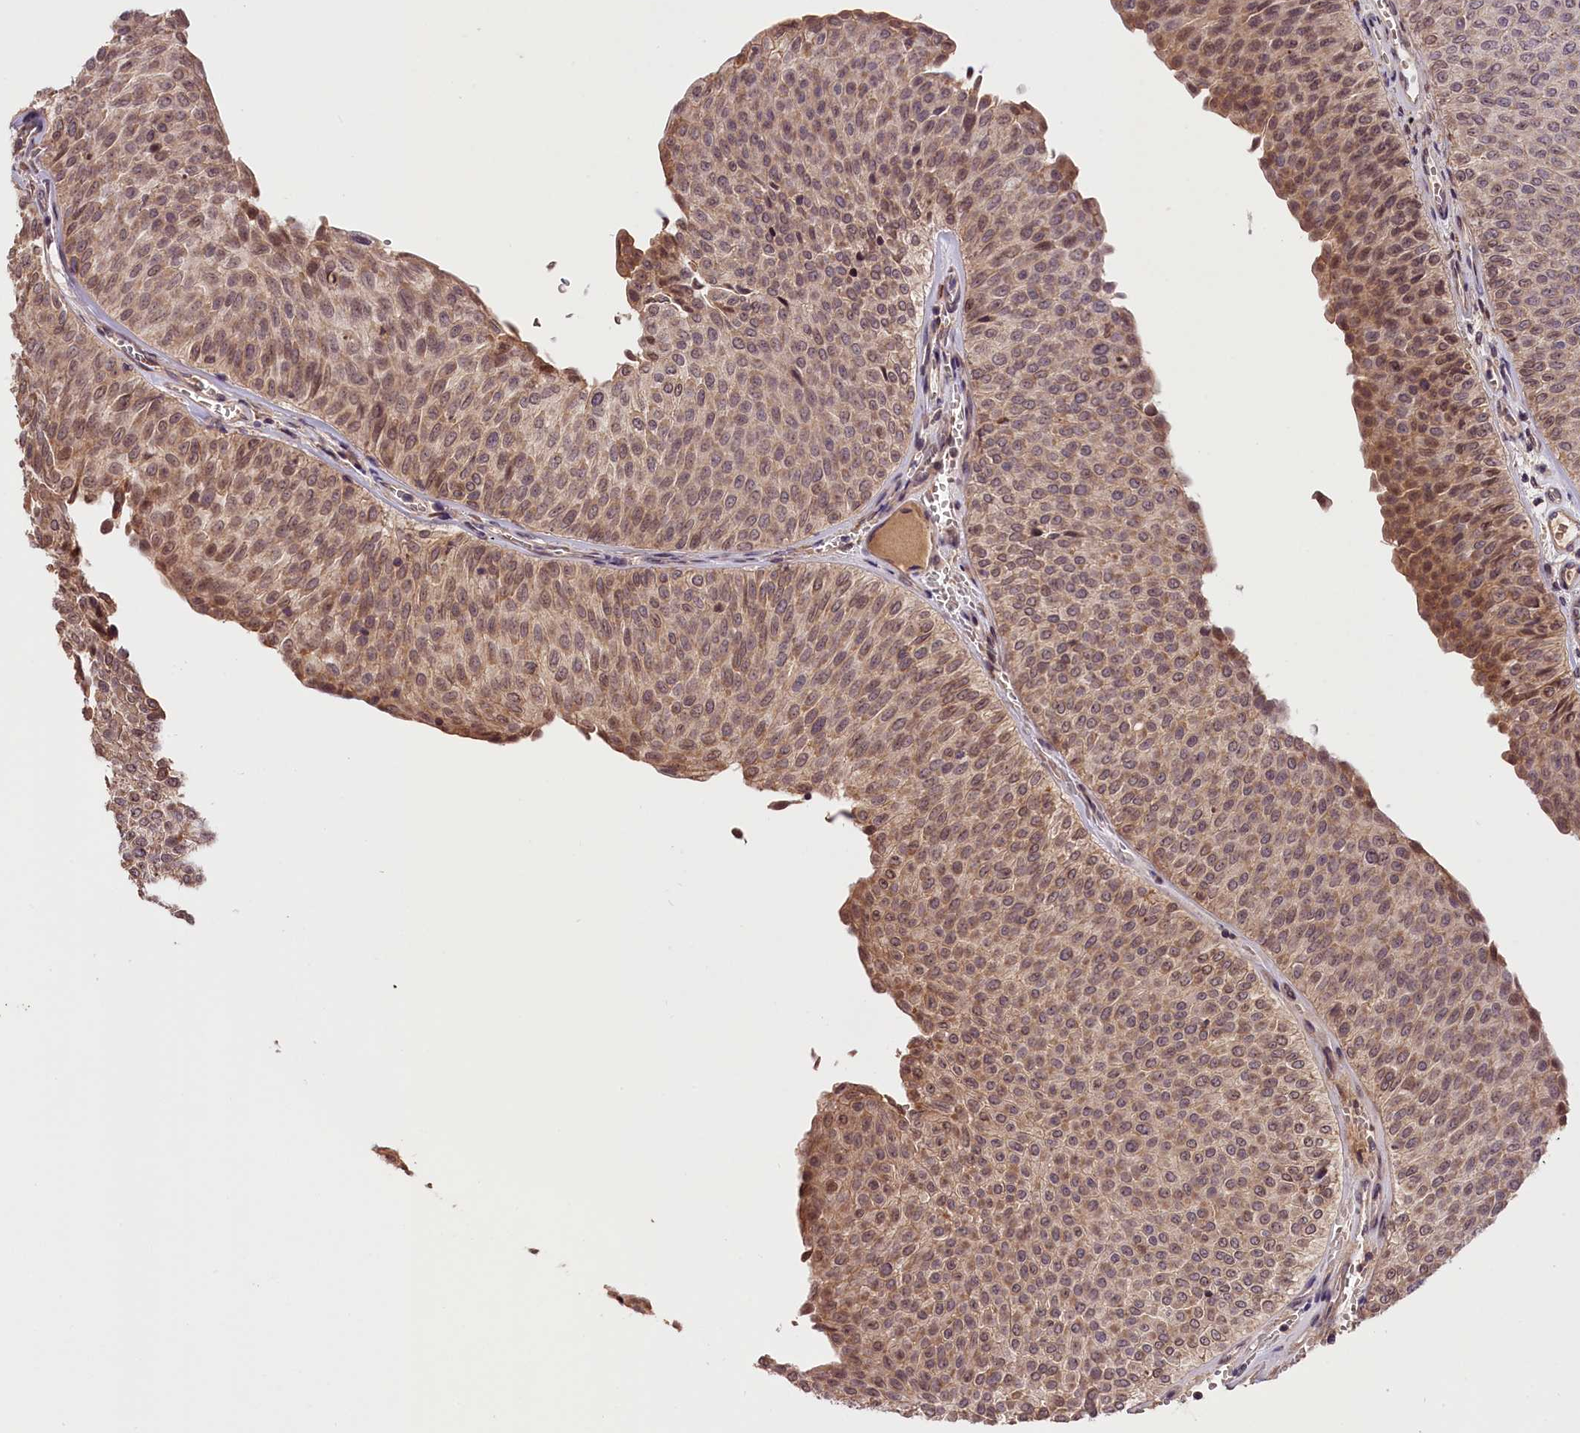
{"staining": {"intensity": "moderate", "quantity": ">75%", "location": "cytoplasmic/membranous,nuclear"}, "tissue": "urothelial cancer", "cell_type": "Tumor cells", "image_type": "cancer", "snomed": [{"axis": "morphology", "description": "Urothelial carcinoma, Low grade"}, {"axis": "topography", "description": "Urinary bladder"}], "caption": "Human low-grade urothelial carcinoma stained with a brown dye reveals moderate cytoplasmic/membranous and nuclear positive expression in about >75% of tumor cells.", "gene": "ZNF480", "patient": {"sex": "male", "age": 78}}